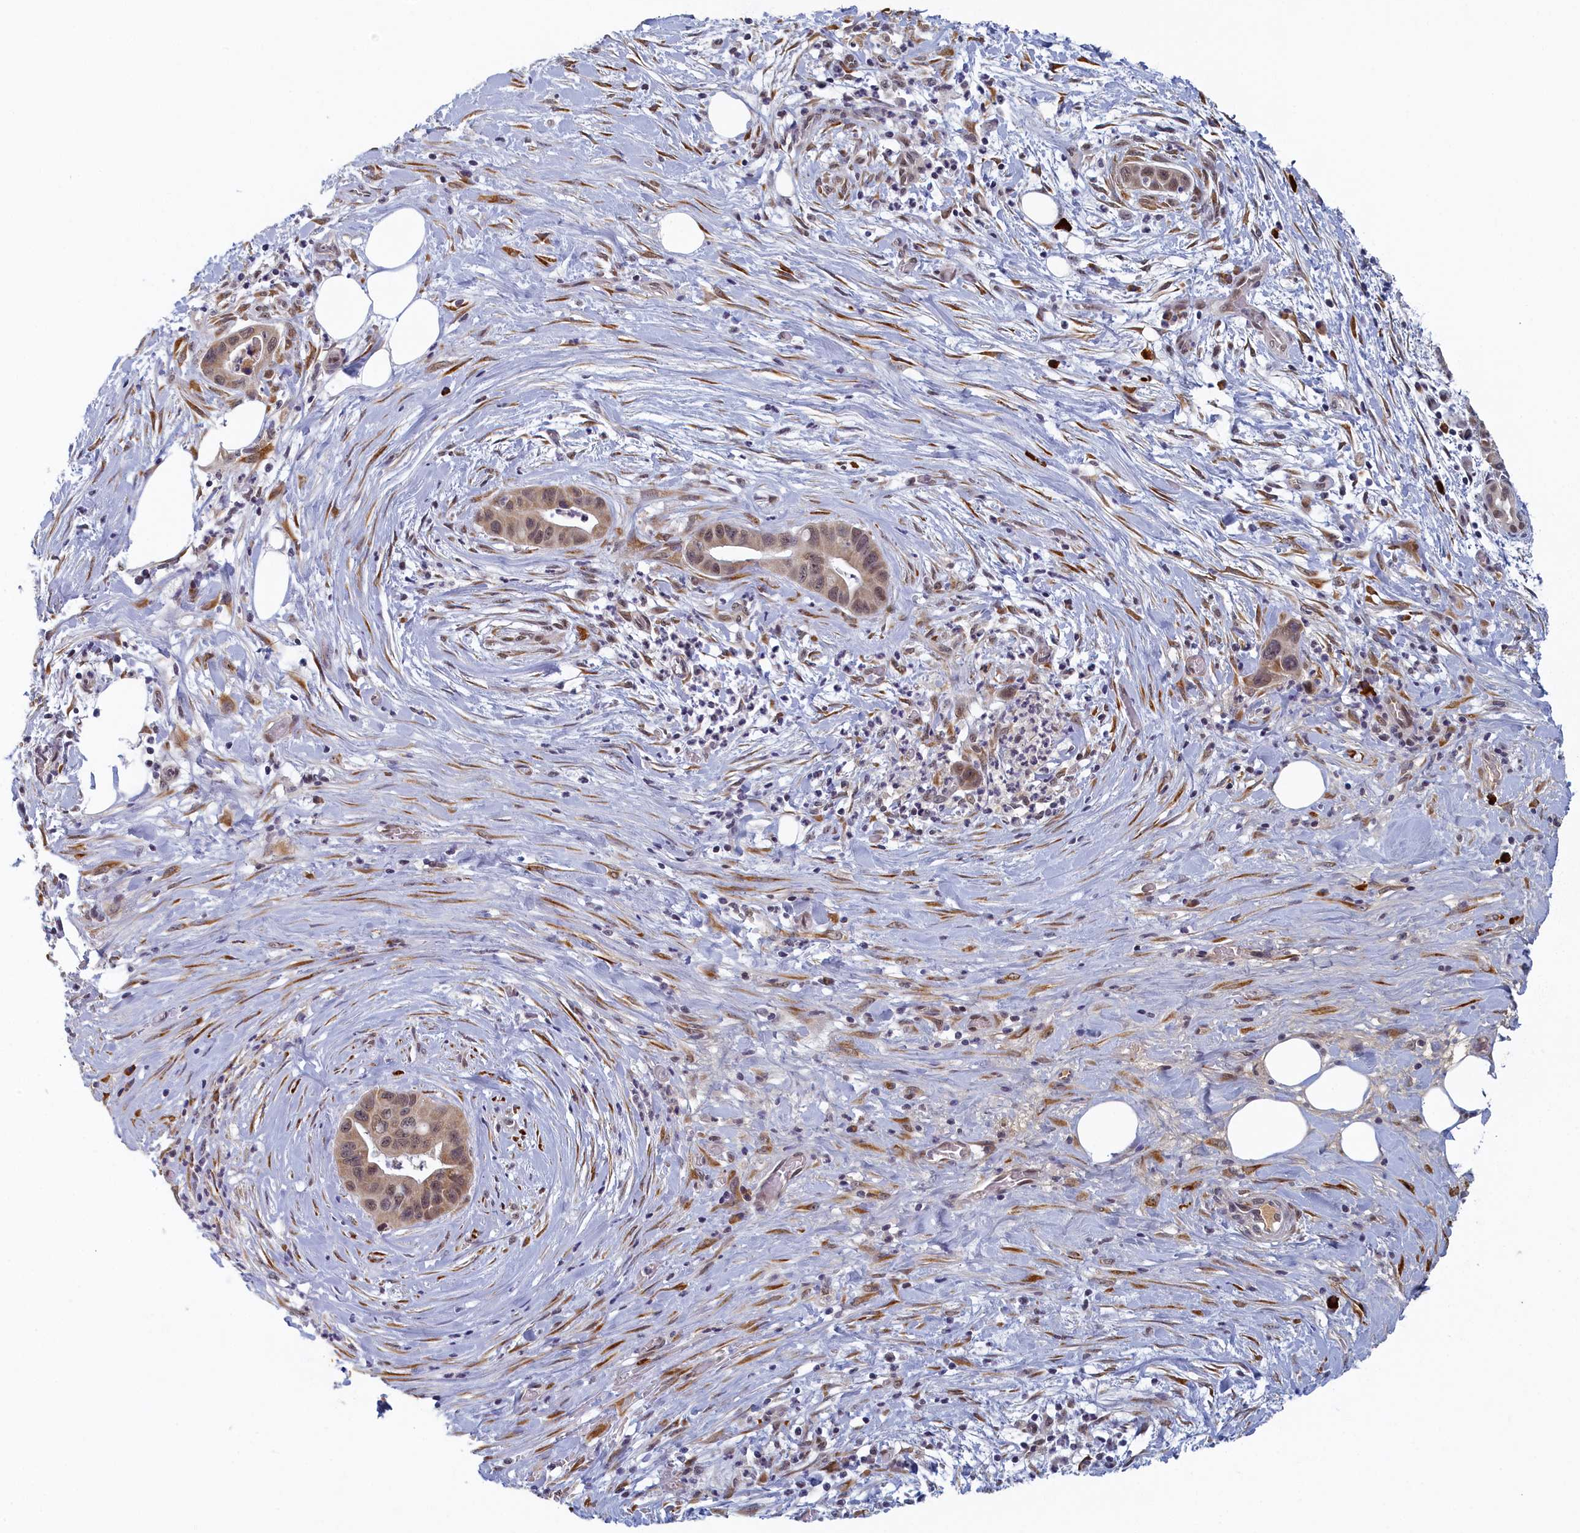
{"staining": {"intensity": "weak", "quantity": ">75%", "location": "cytoplasmic/membranous,nuclear"}, "tissue": "pancreatic cancer", "cell_type": "Tumor cells", "image_type": "cancer", "snomed": [{"axis": "morphology", "description": "Adenocarcinoma, NOS"}, {"axis": "topography", "description": "Pancreas"}], "caption": "A brown stain labels weak cytoplasmic/membranous and nuclear positivity of a protein in pancreatic cancer (adenocarcinoma) tumor cells.", "gene": "DNAJC17", "patient": {"sex": "male", "age": 73}}